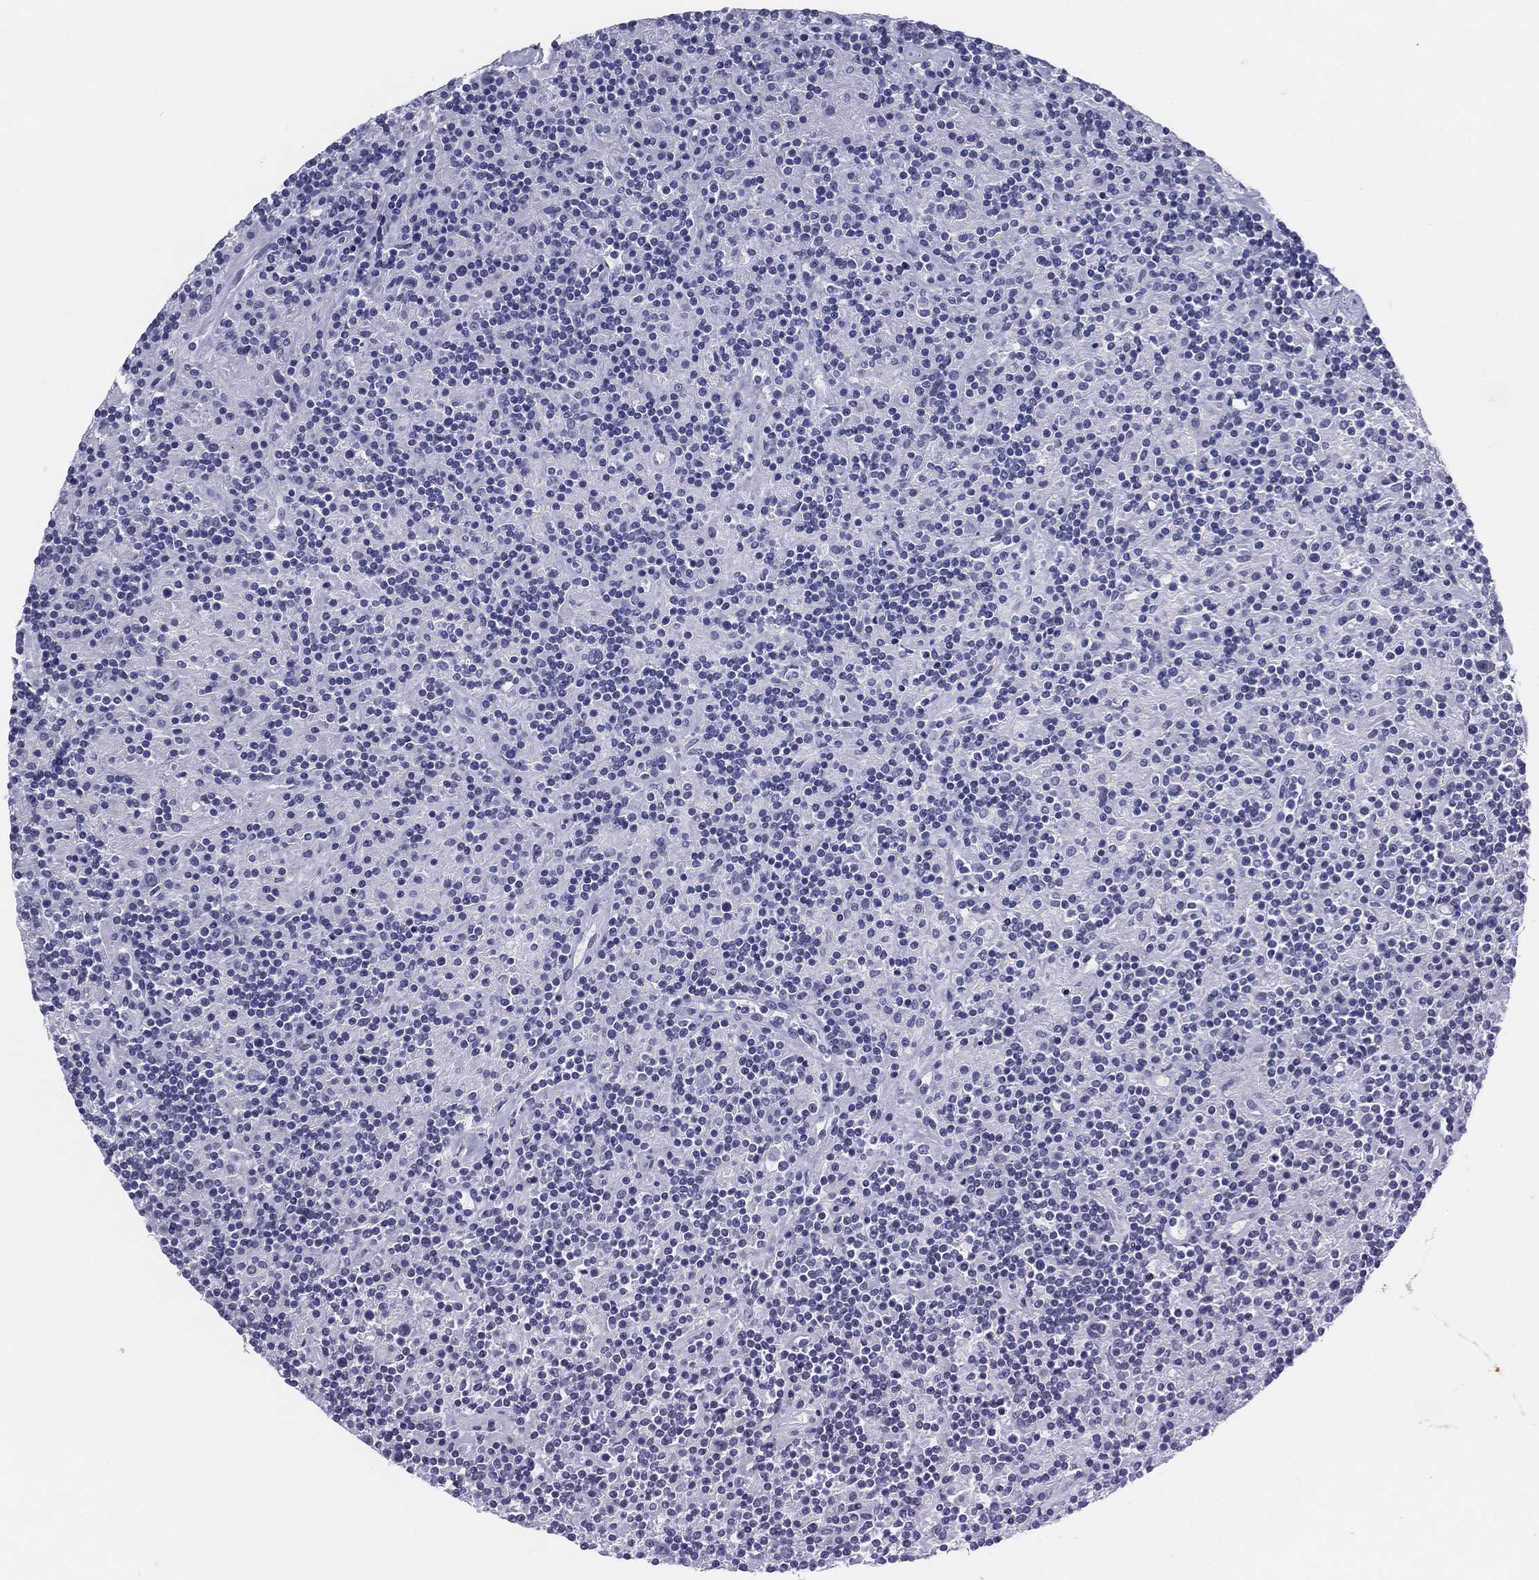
{"staining": {"intensity": "negative", "quantity": "none", "location": "none"}, "tissue": "lymphoma", "cell_type": "Tumor cells", "image_type": "cancer", "snomed": [{"axis": "morphology", "description": "Hodgkin's disease, NOS"}, {"axis": "topography", "description": "Lymph node"}], "caption": "Immunohistochemistry image of neoplastic tissue: Hodgkin's disease stained with DAB reveals no significant protein expression in tumor cells.", "gene": "ATP1B2", "patient": {"sex": "male", "age": 70}}